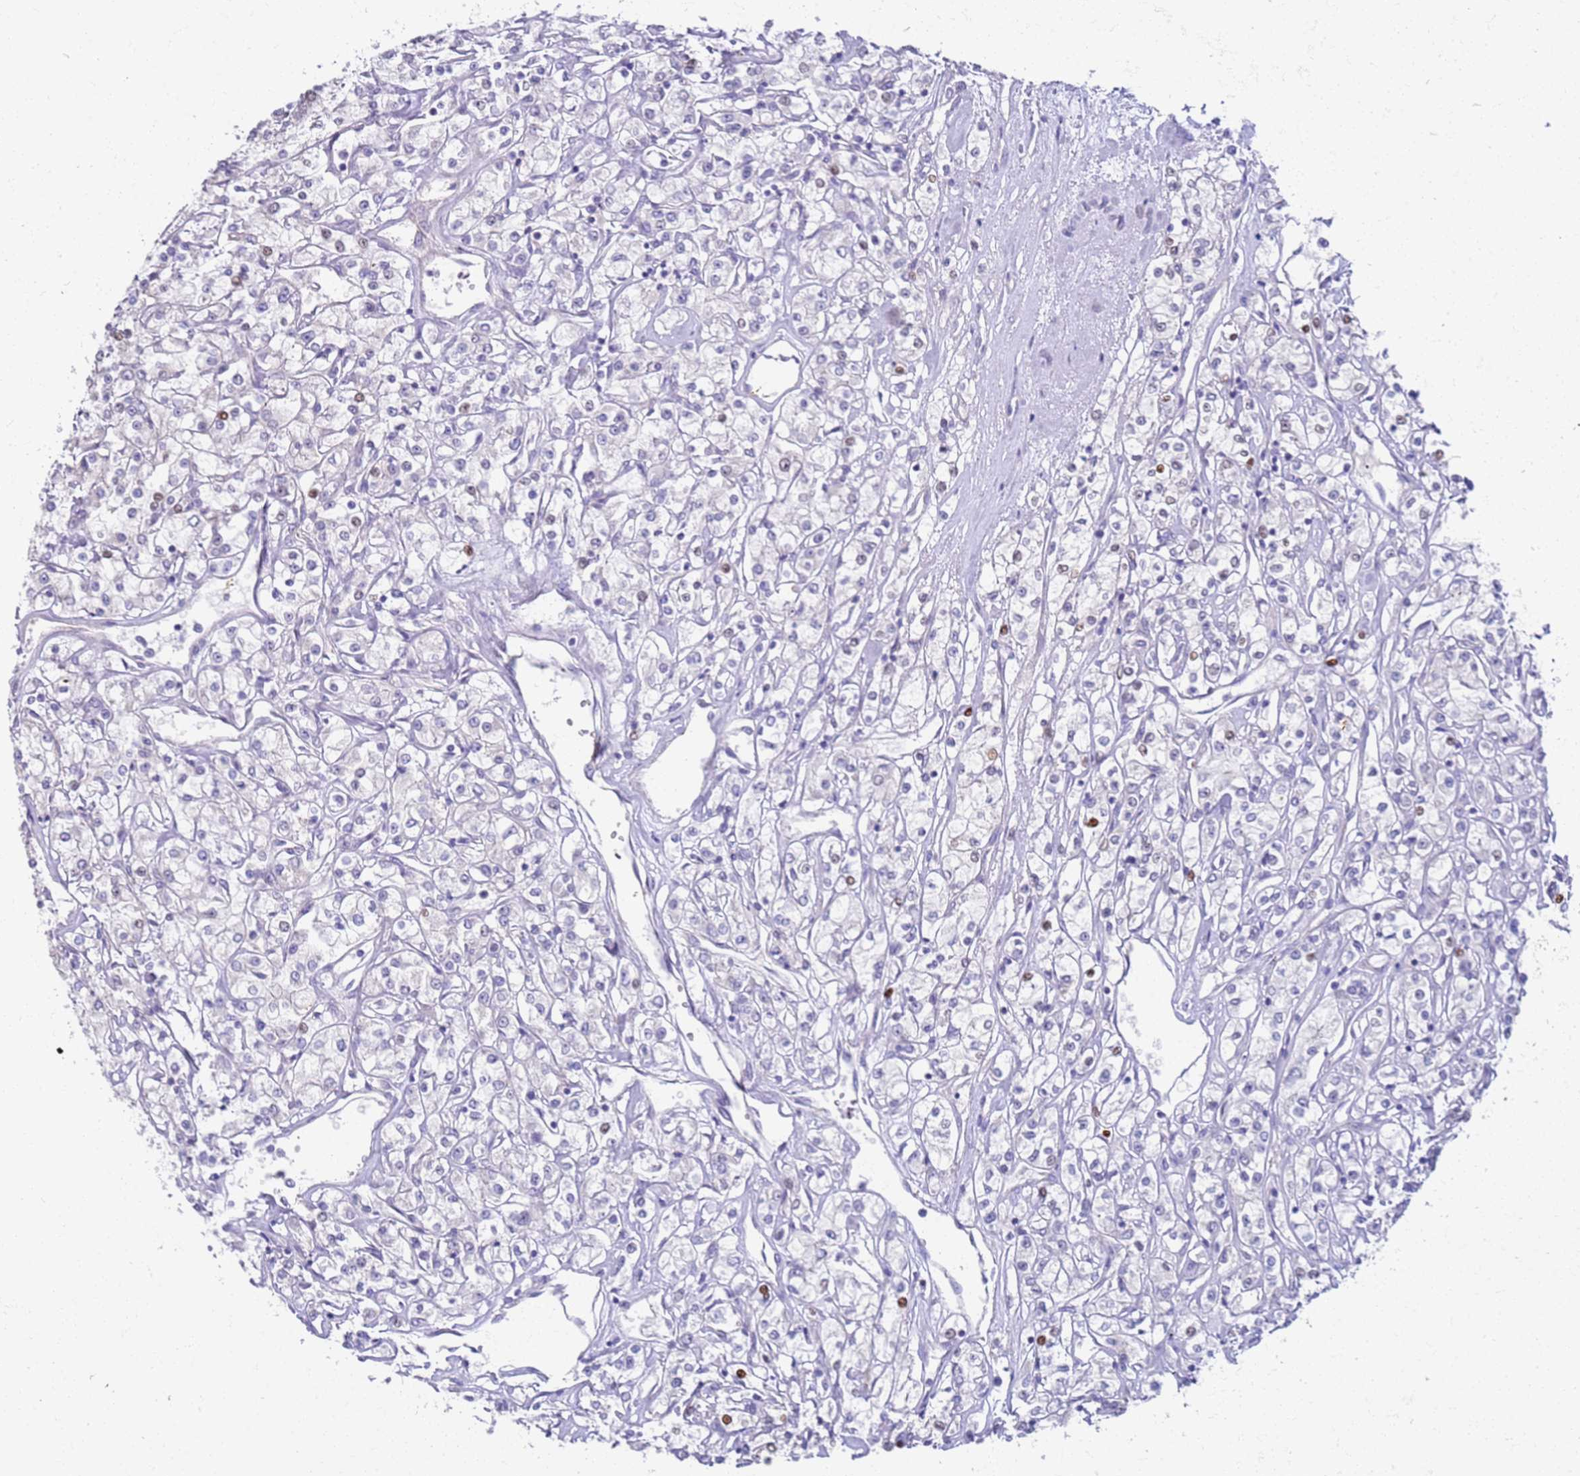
{"staining": {"intensity": "moderate", "quantity": "<25%", "location": "nuclear"}, "tissue": "renal cancer", "cell_type": "Tumor cells", "image_type": "cancer", "snomed": [{"axis": "morphology", "description": "Adenocarcinoma, NOS"}, {"axis": "topography", "description": "Kidney"}], "caption": "Moderate nuclear expression is seen in approximately <25% of tumor cells in renal cancer.", "gene": "STK25", "patient": {"sex": "female", "age": 59}}